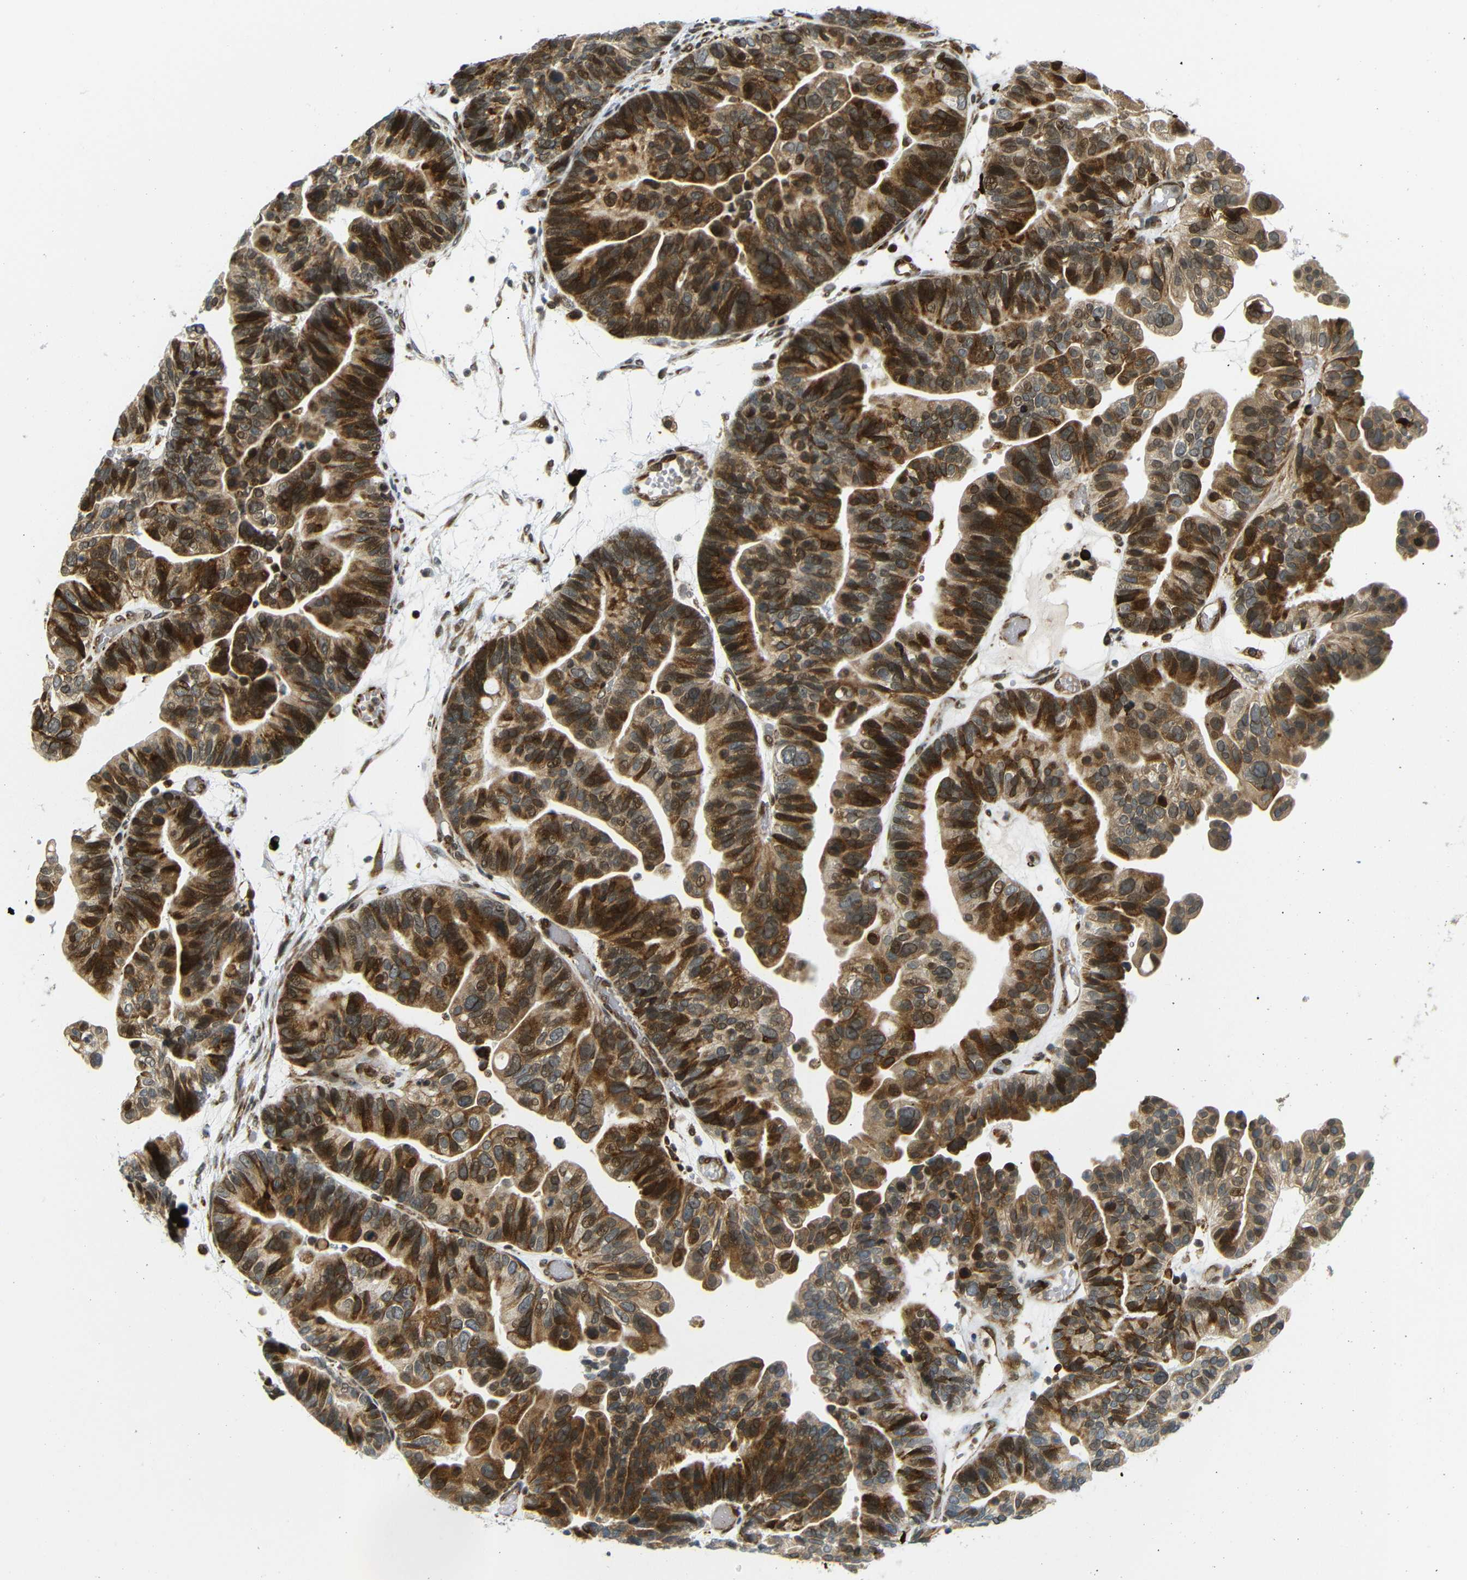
{"staining": {"intensity": "strong", "quantity": ">75%", "location": "cytoplasmic/membranous,nuclear"}, "tissue": "ovarian cancer", "cell_type": "Tumor cells", "image_type": "cancer", "snomed": [{"axis": "morphology", "description": "Cystadenocarcinoma, serous, NOS"}, {"axis": "topography", "description": "Ovary"}], "caption": "Serous cystadenocarcinoma (ovarian) stained with immunohistochemistry exhibits strong cytoplasmic/membranous and nuclear positivity in approximately >75% of tumor cells.", "gene": "SPCS2", "patient": {"sex": "female", "age": 56}}